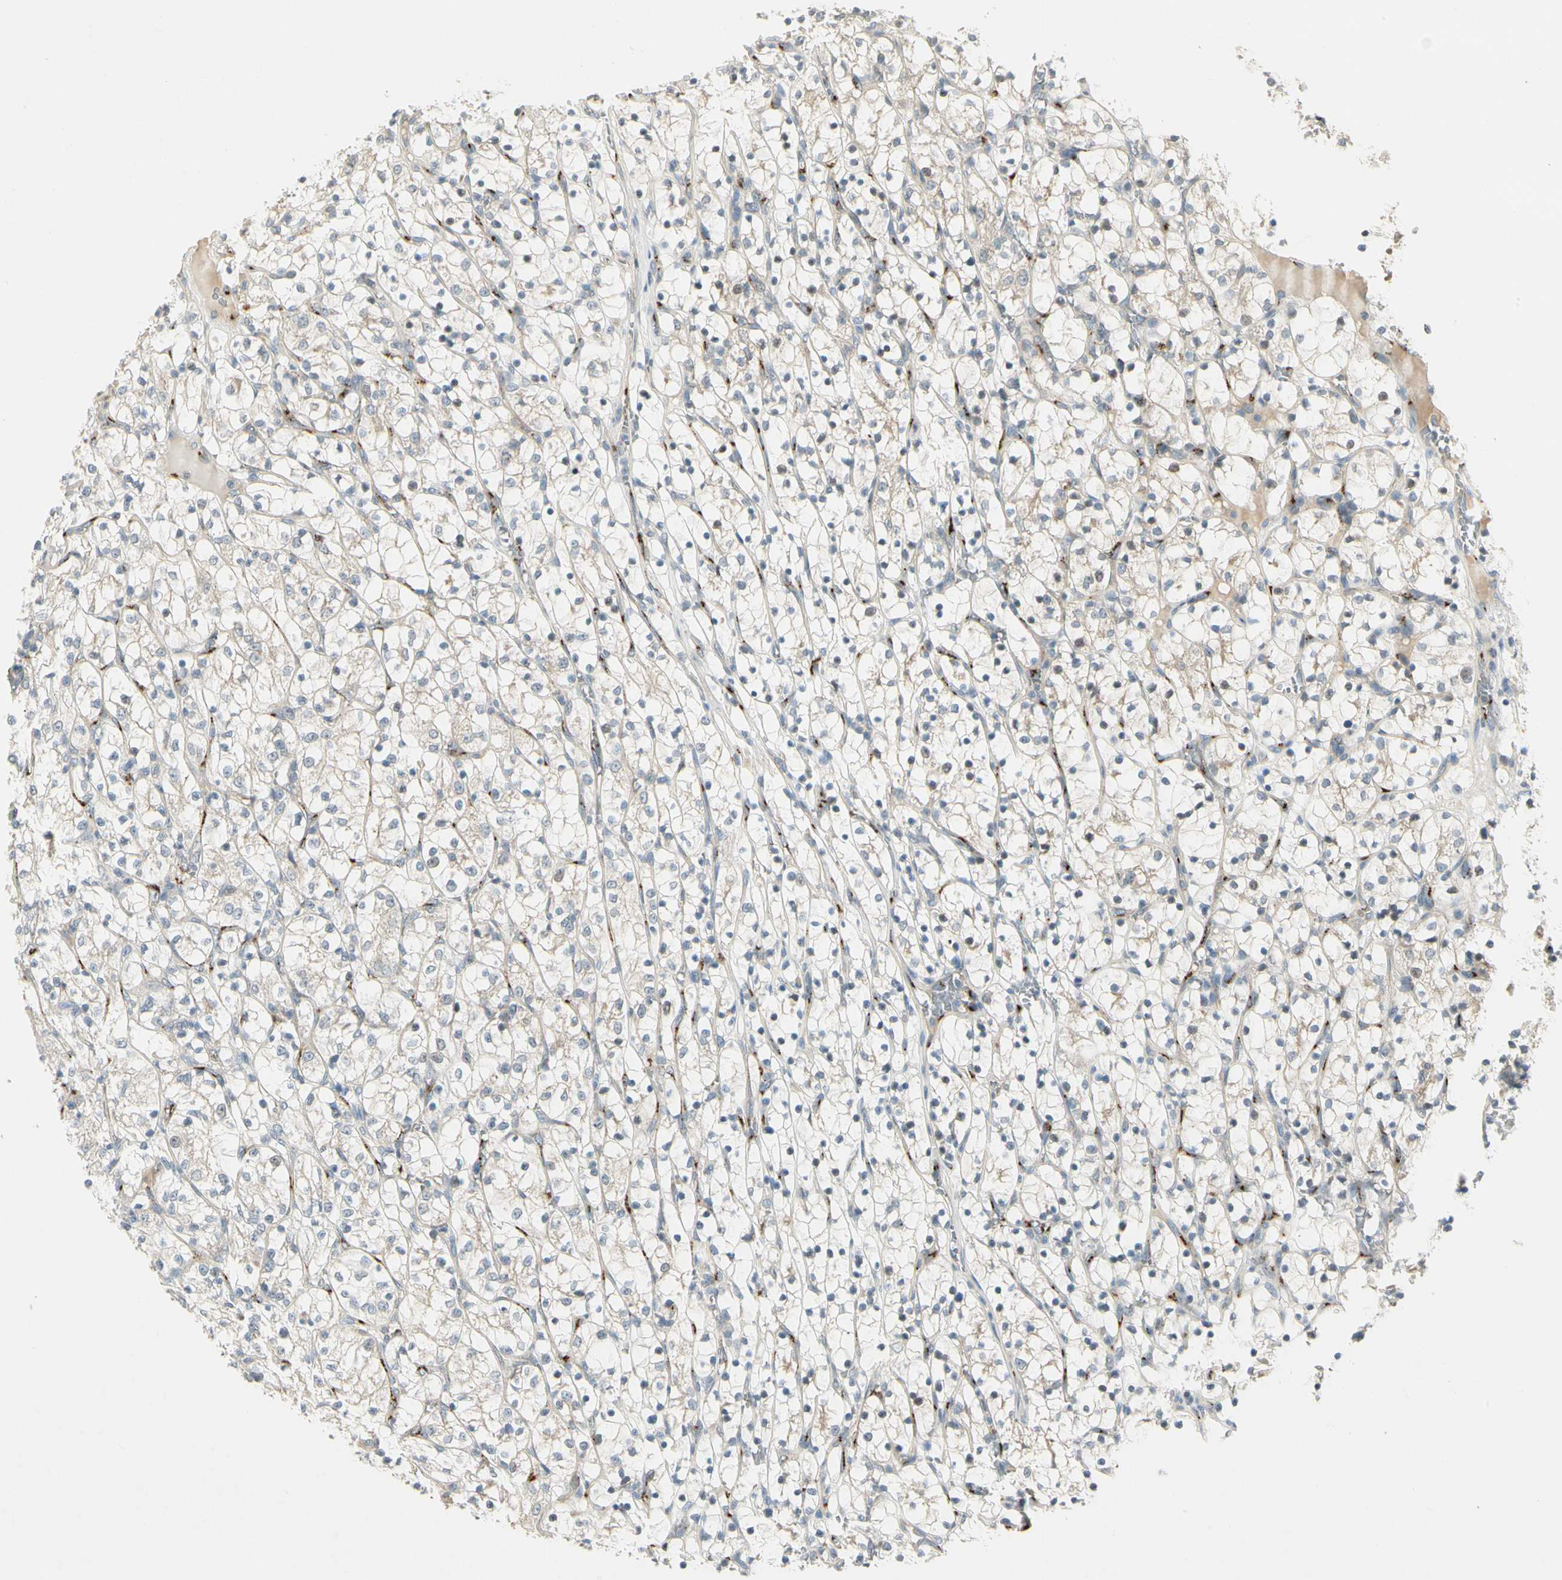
{"staining": {"intensity": "weak", "quantity": "<25%", "location": "cytoplasmic/membranous"}, "tissue": "renal cancer", "cell_type": "Tumor cells", "image_type": "cancer", "snomed": [{"axis": "morphology", "description": "Adenocarcinoma, NOS"}, {"axis": "topography", "description": "Kidney"}], "caption": "Renal adenocarcinoma was stained to show a protein in brown. There is no significant expression in tumor cells.", "gene": "MANSC1", "patient": {"sex": "female", "age": 69}}